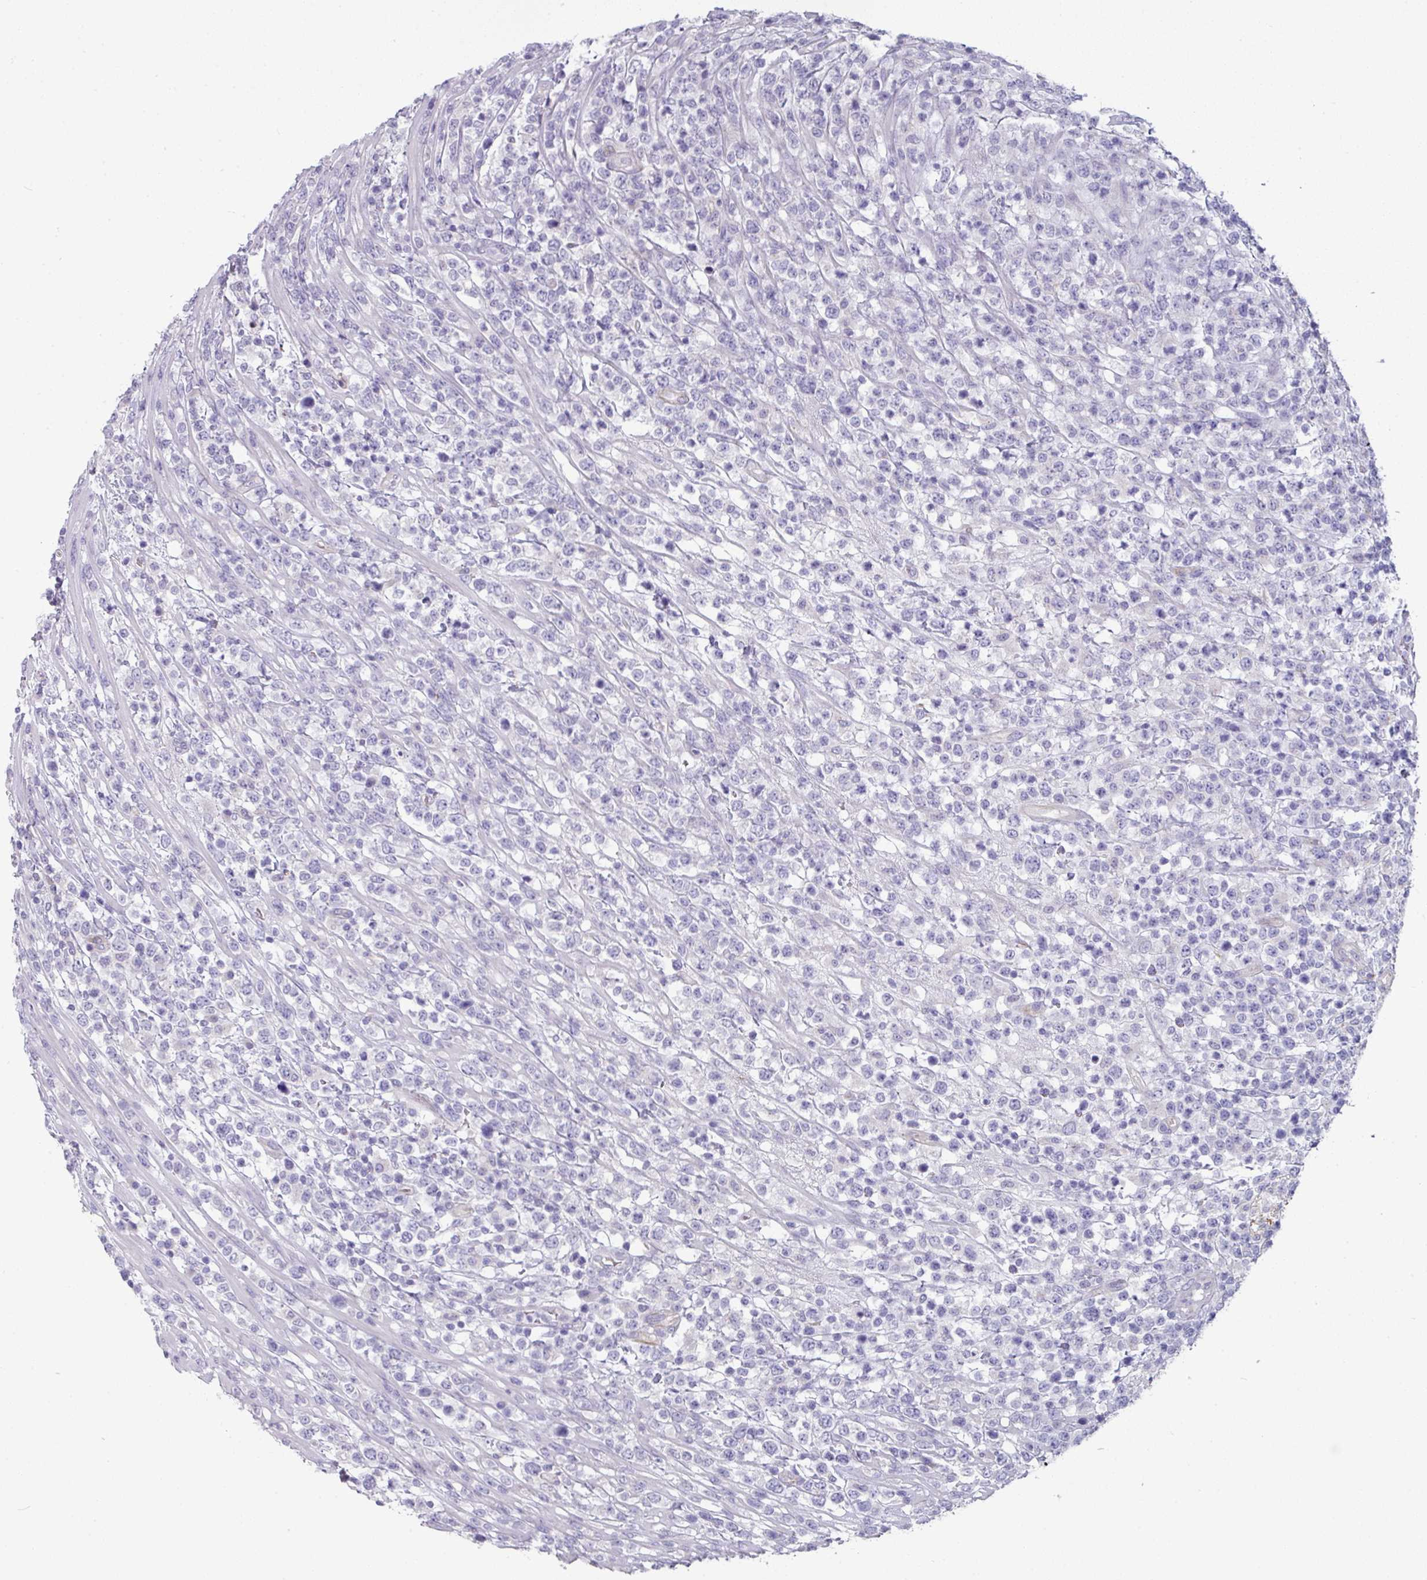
{"staining": {"intensity": "negative", "quantity": "none", "location": "none"}, "tissue": "lymphoma", "cell_type": "Tumor cells", "image_type": "cancer", "snomed": [{"axis": "morphology", "description": "Malignant lymphoma, non-Hodgkin's type, High grade"}, {"axis": "topography", "description": "Colon"}], "caption": "Micrograph shows no protein staining in tumor cells of high-grade malignant lymphoma, non-Hodgkin's type tissue.", "gene": "SLC17A7", "patient": {"sex": "female", "age": 53}}